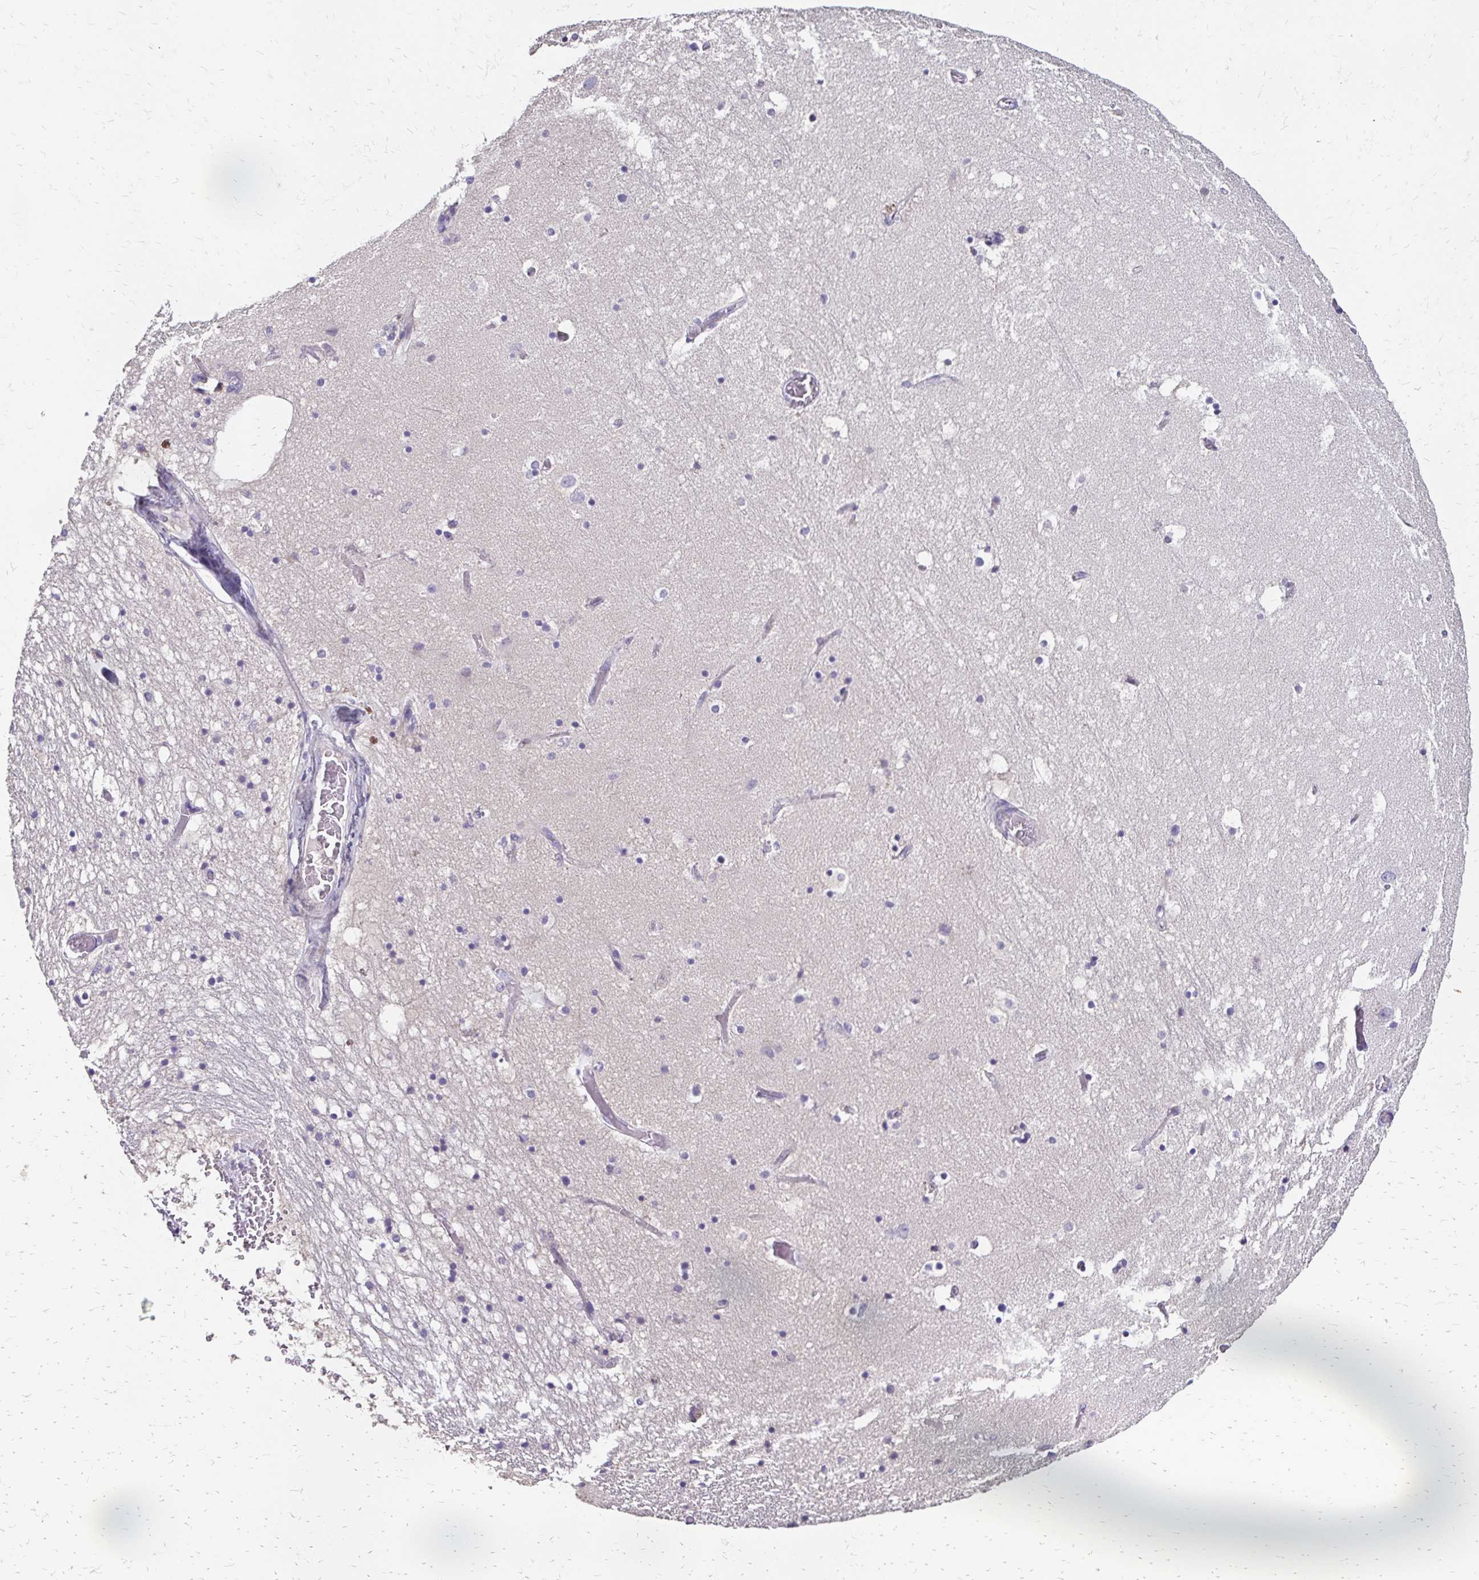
{"staining": {"intensity": "negative", "quantity": "none", "location": "none"}, "tissue": "hippocampus", "cell_type": "Glial cells", "image_type": "normal", "snomed": [{"axis": "morphology", "description": "Normal tissue, NOS"}, {"axis": "topography", "description": "Hippocampus"}], "caption": "Glial cells are negative for protein expression in benign human hippocampus. (Brightfield microscopy of DAB (3,3'-diaminobenzidine) immunohistochemistry (IHC) at high magnification).", "gene": "DTNB", "patient": {"sex": "female", "age": 52}}